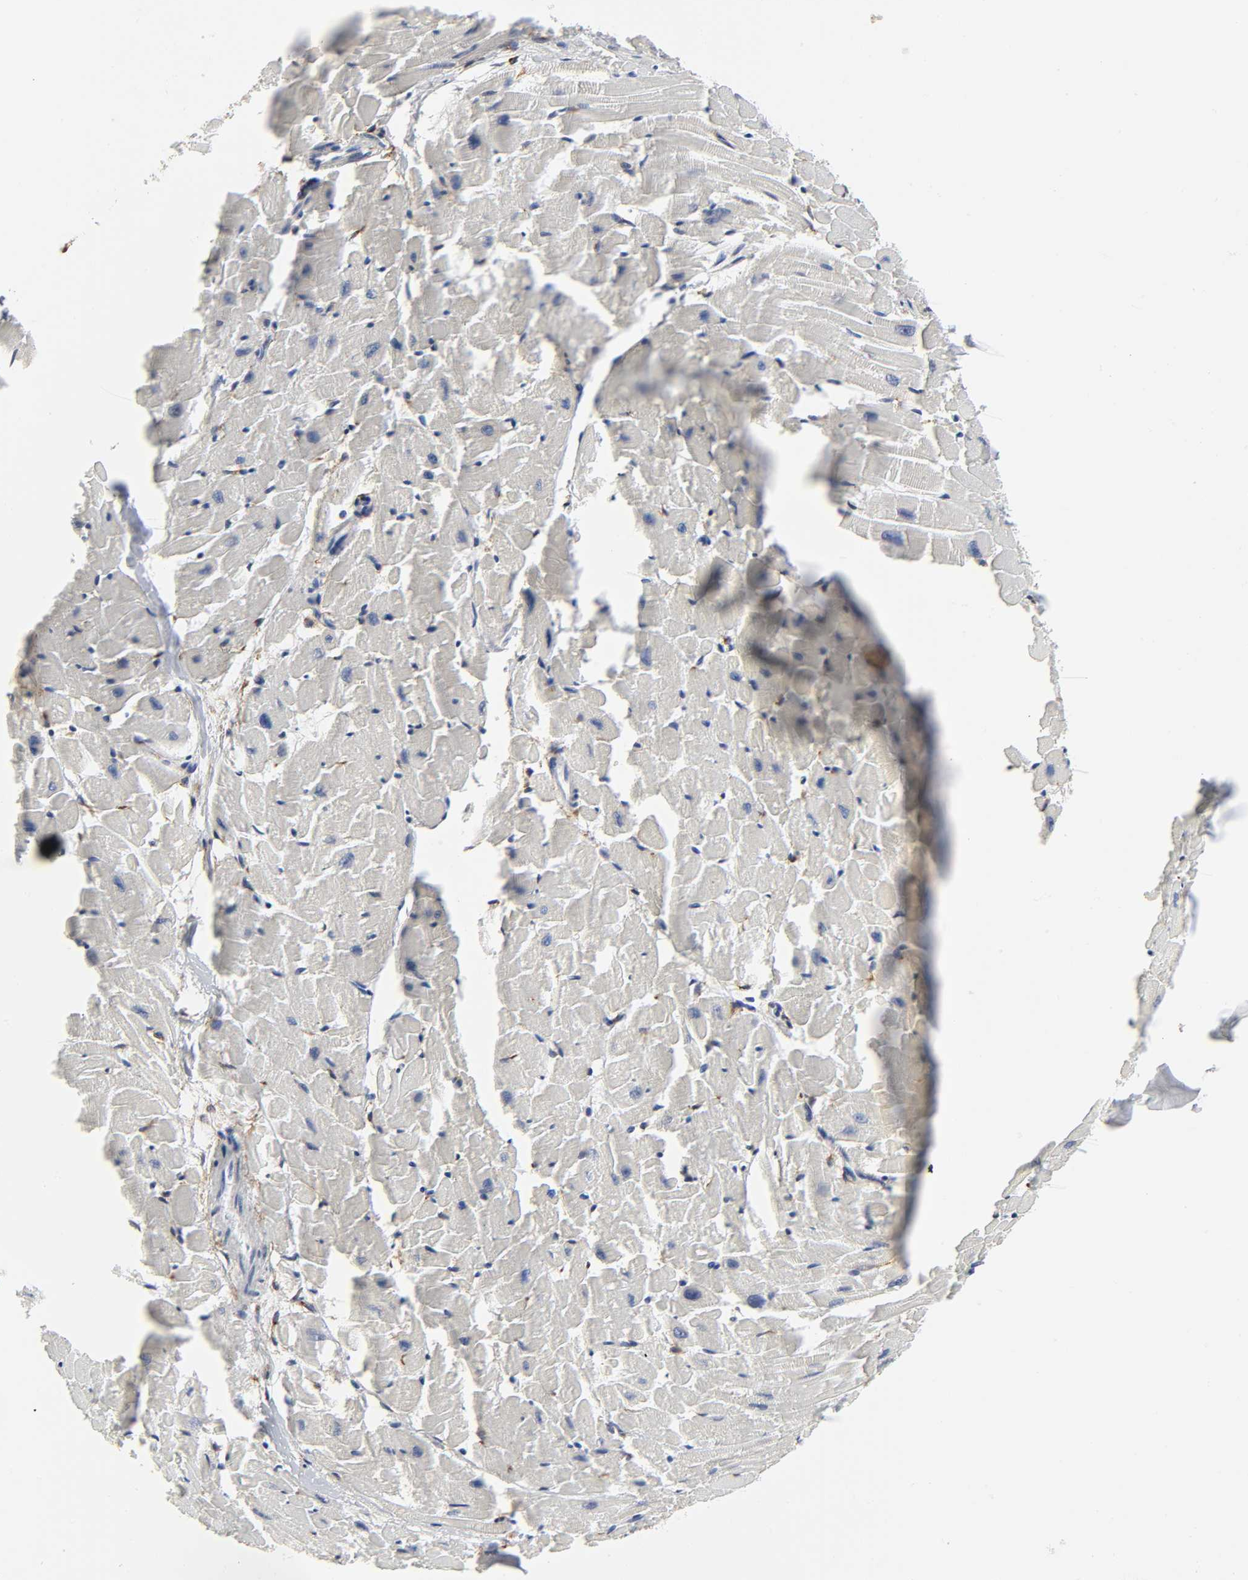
{"staining": {"intensity": "negative", "quantity": "none", "location": "none"}, "tissue": "heart muscle", "cell_type": "Cardiomyocytes", "image_type": "normal", "snomed": [{"axis": "morphology", "description": "Normal tissue, NOS"}, {"axis": "topography", "description": "Heart"}], "caption": "High power microscopy micrograph of an immunohistochemistry (IHC) image of benign heart muscle, revealing no significant staining in cardiomyocytes.", "gene": "LRP1", "patient": {"sex": "female", "age": 19}}